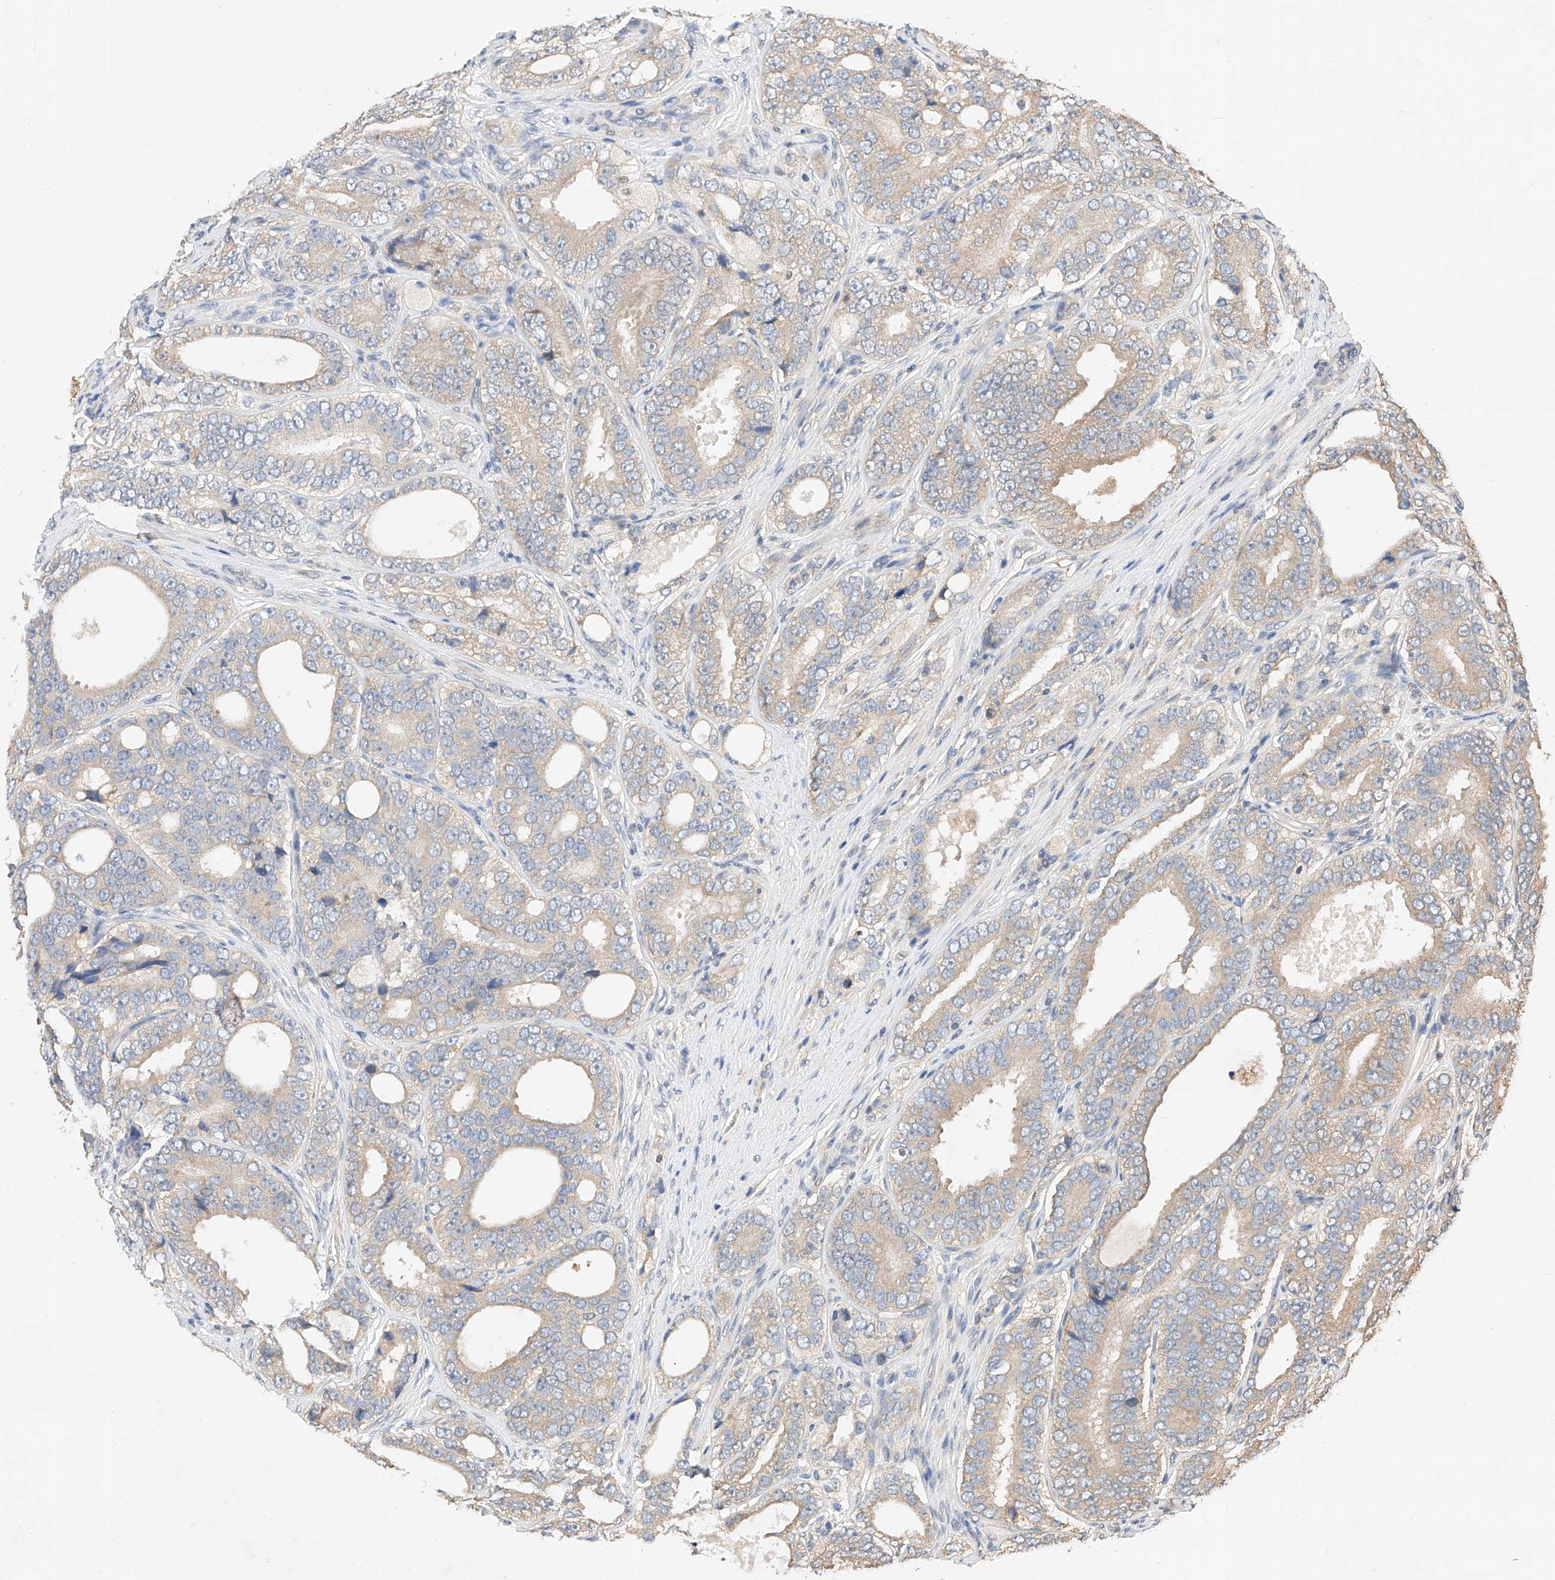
{"staining": {"intensity": "weak", "quantity": "25%-75%", "location": "cytoplasmic/membranous"}, "tissue": "prostate cancer", "cell_type": "Tumor cells", "image_type": "cancer", "snomed": [{"axis": "morphology", "description": "Adenocarcinoma, High grade"}, {"axis": "topography", "description": "Prostate"}], "caption": "Immunohistochemistry (IHC) (DAB) staining of human prostate cancer shows weak cytoplasmic/membranous protein staining in approximately 25%-75% of tumor cells. (DAB IHC, brown staining for protein, blue staining for nuclei).", "gene": "ZSCAN4", "patient": {"sex": "male", "age": 56}}